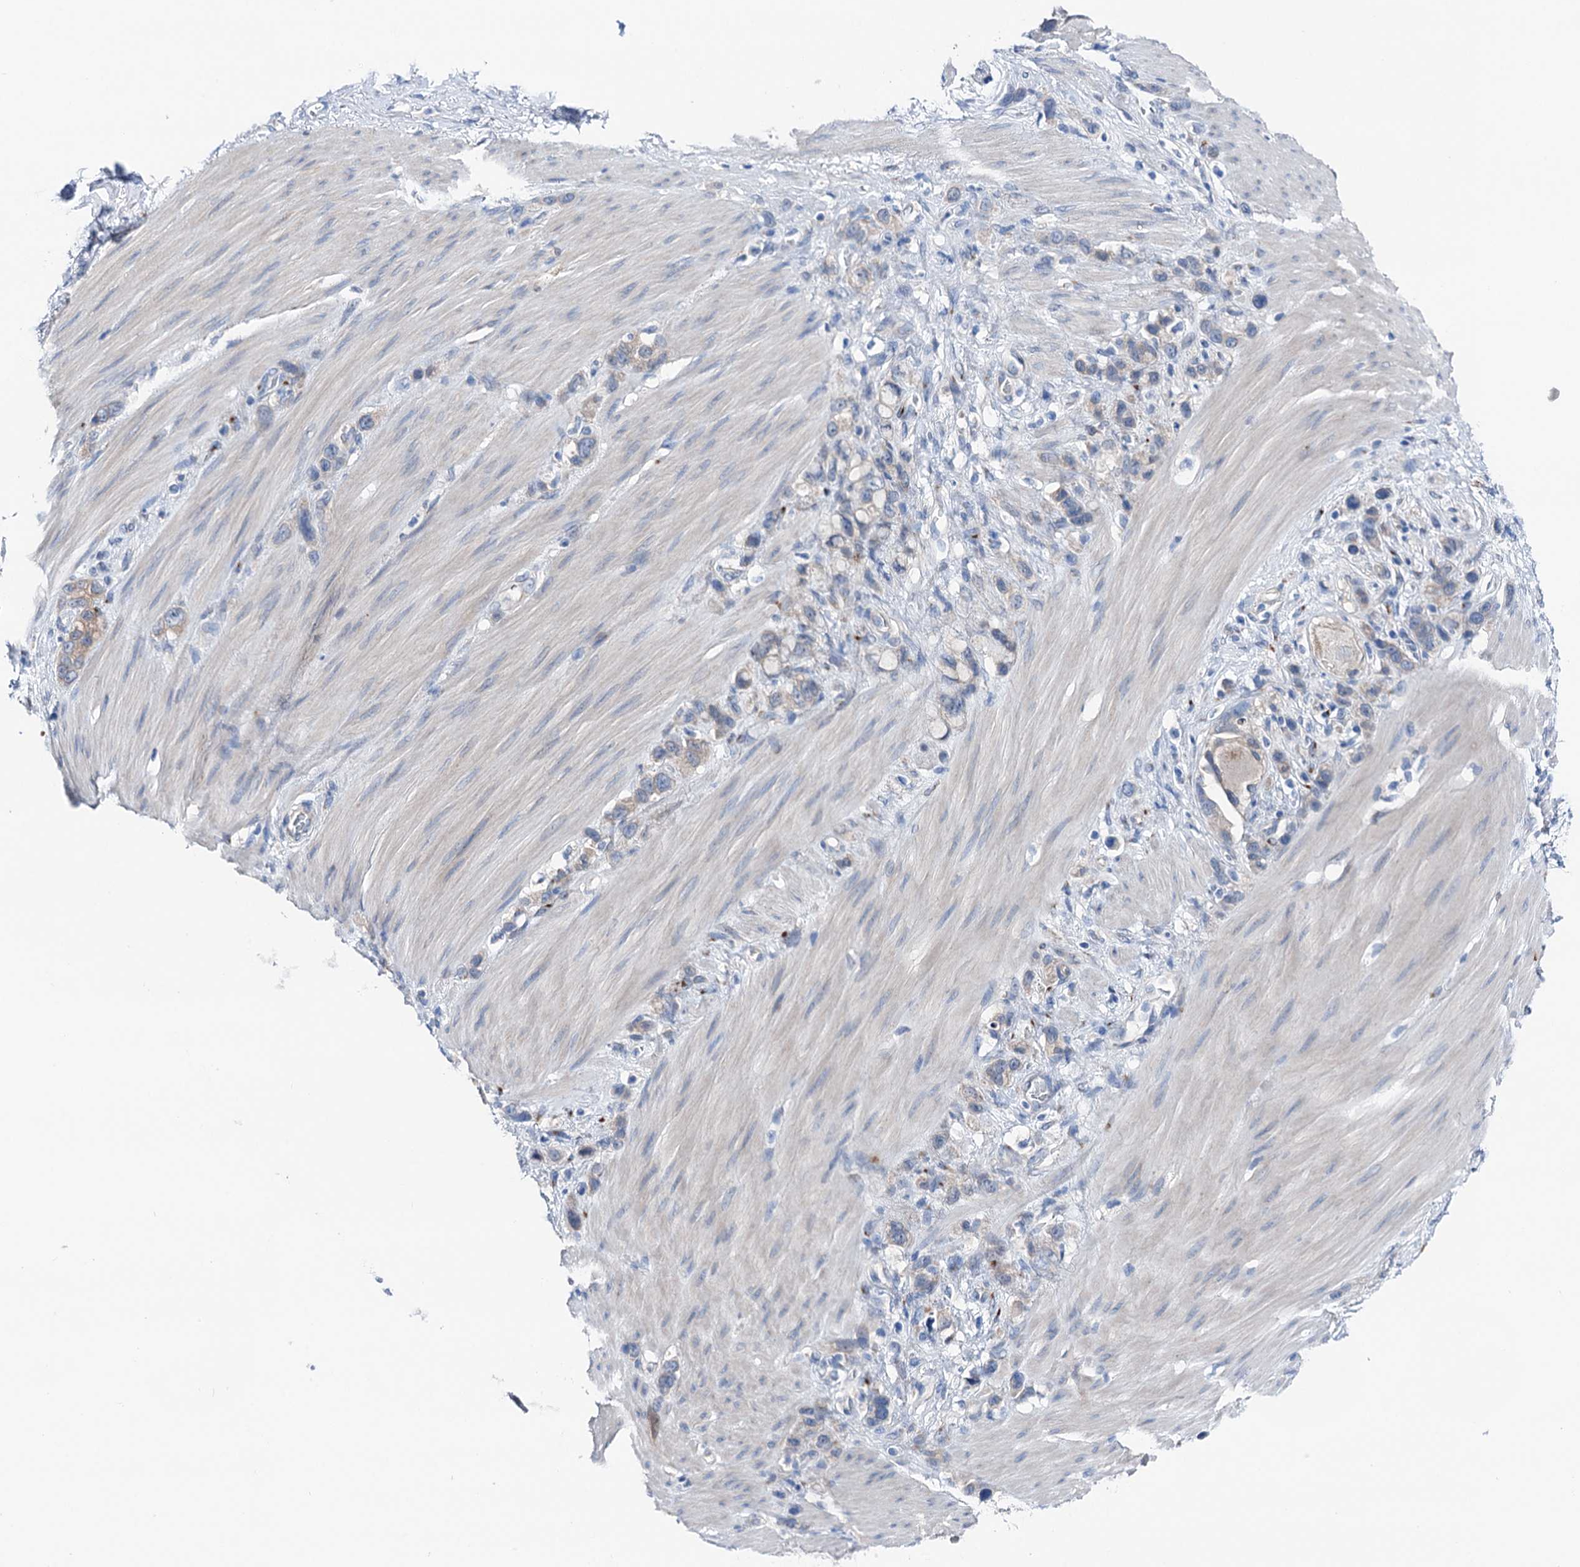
{"staining": {"intensity": "negative", "quantity": "none", "location": "none"}, "tissue": "stomach cancer", "cell_type": "Tumor cells", "image_type": "cancer", "snomed": [{"axis": "morphology", "description": "Adenocarcinoma, NOS"}, {"axis": "morphology", "description": "Adenocarcinoma, High grade"}, {"axis": "topography", "description": "Stomach, upper"}, {"axis": "topography", "description": "Stomach, lower"}], "caption": "Tumor cells are negative for protein expression in human stomach cancer (adenocarcinoma).", "gene": "SHROOM1", "patient": {"sex": "female", "age": 65}}